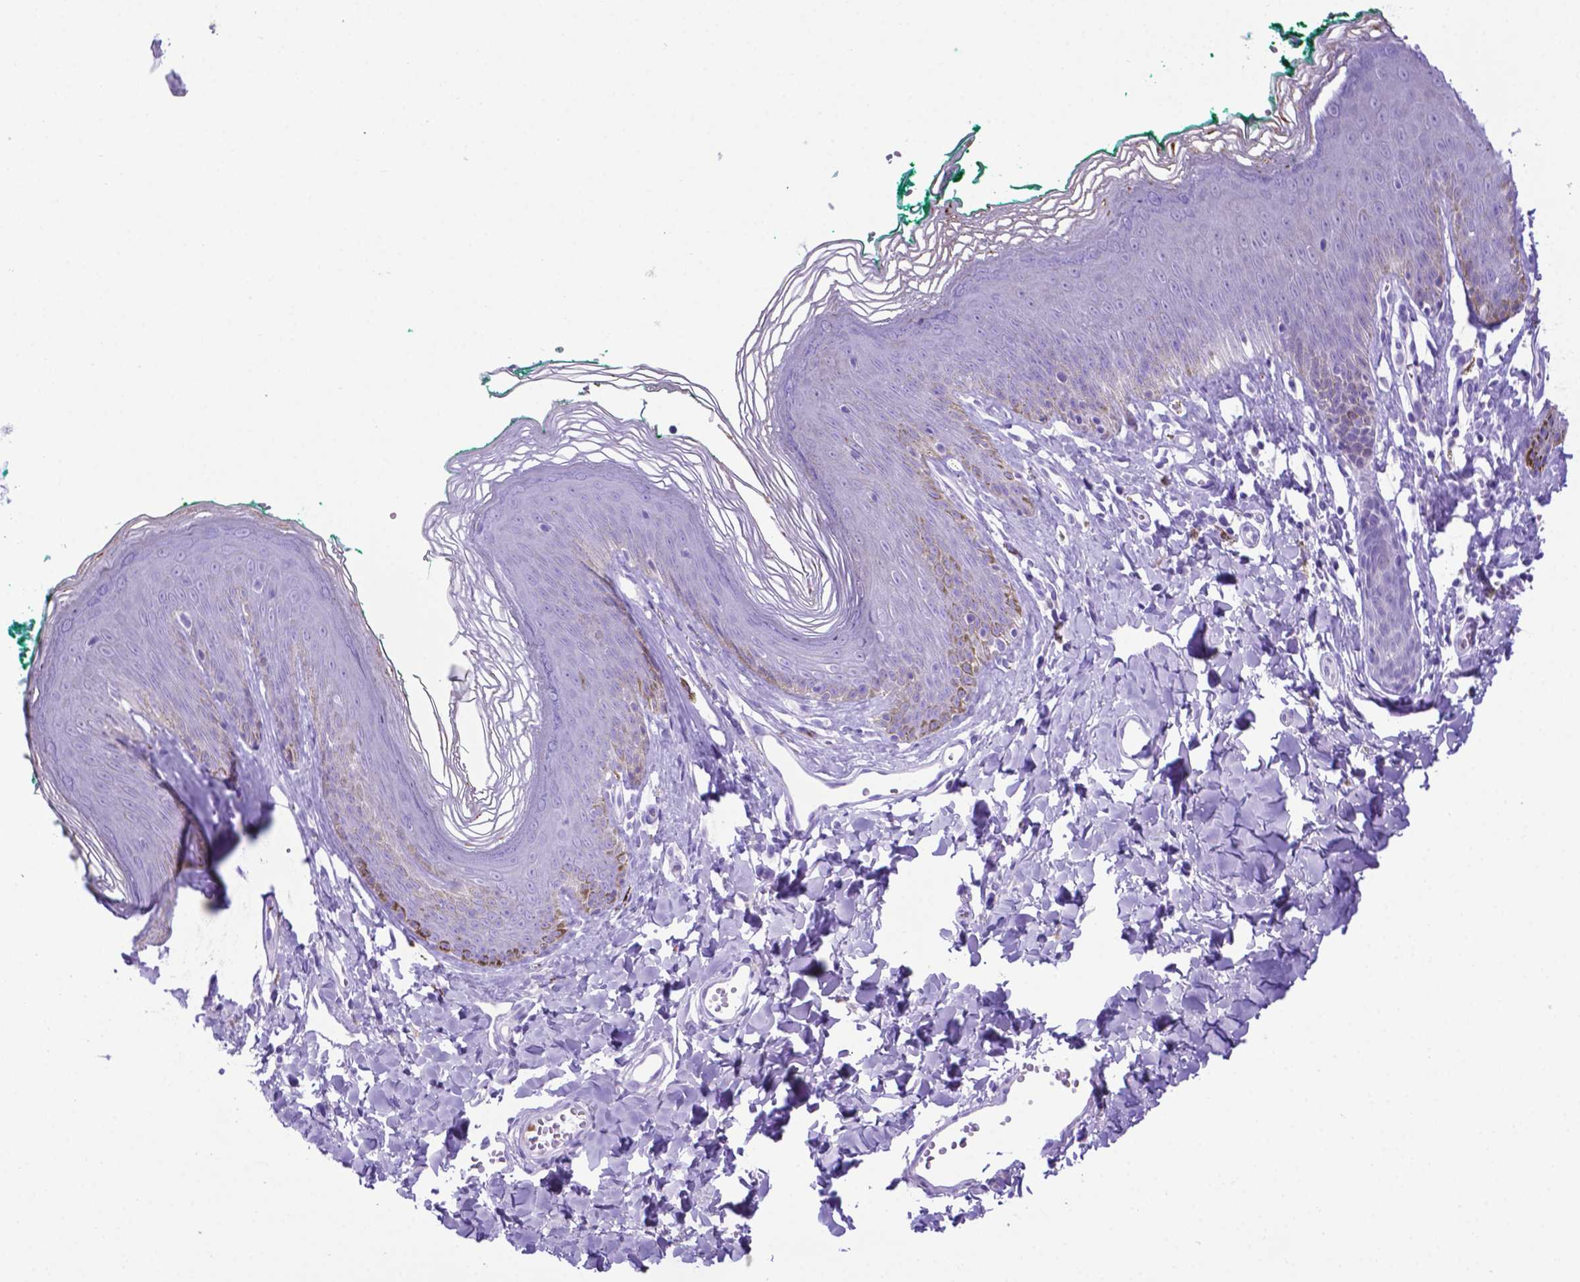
{"staining": {"intensity": "moderate", "quantity": "<25%", "location": "cytoplasmic/membranous"}, "tissue": "skin", "cell_type": "Epidermal cells", "image_type": "normal", "snomed": [{"axis": "morphology", "description": "Normal tissue, NOS"}, {"axis": "topography", "description": "Vulva"}, {"axis": "topography", "description": "Peripheral nerve tissue"}], "caption": "Protein expression analysis of benign human skin reveals moderate cytoplasmic/membranous staining in about <25% of epidermal cells. (DAB = brown stain, brightfield microscopy at high magnification).", "gene": "LZTR1", "patient": {"sex": "female", "age": 66}}